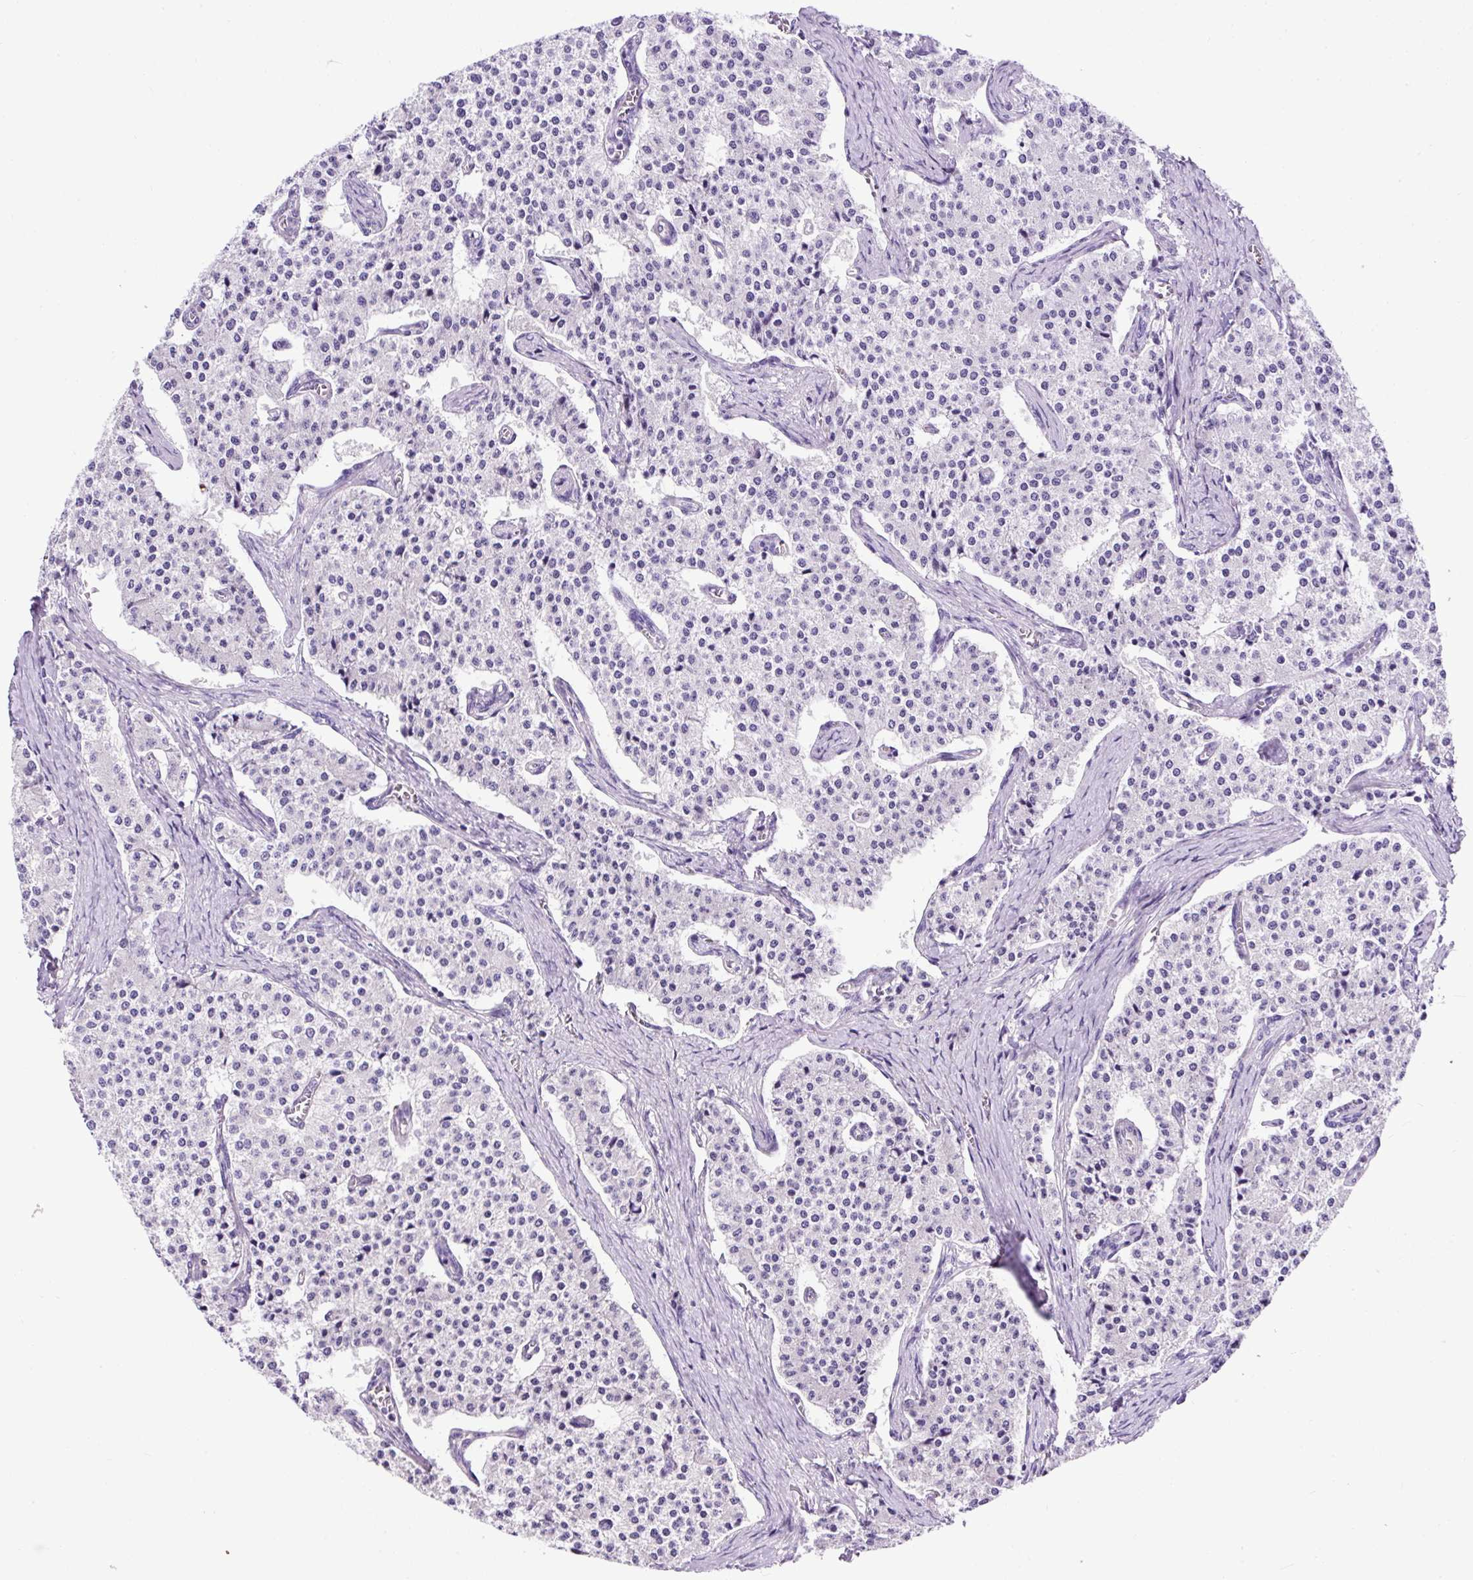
{"staining": {"intensity": "negative", "quantity": "none", "location": "none"}, "tissue": "carcinoid", "cell_type": "Tumor cells", "image_type": "cancer", "snomed": [{"axis": "morphology", "description": "Carcinoid, malignant, NOS"}, {"axis": "topography", "description": "Colon"}], "caption": "IHC photomicrograph of carcinoid stained for a protein (brown), which displays no positivity in tumor cells. (DAB immunohistochemistry, high magnification).", "gene": "PDIA2", "patient": {"sex": "female", "age": 52}}